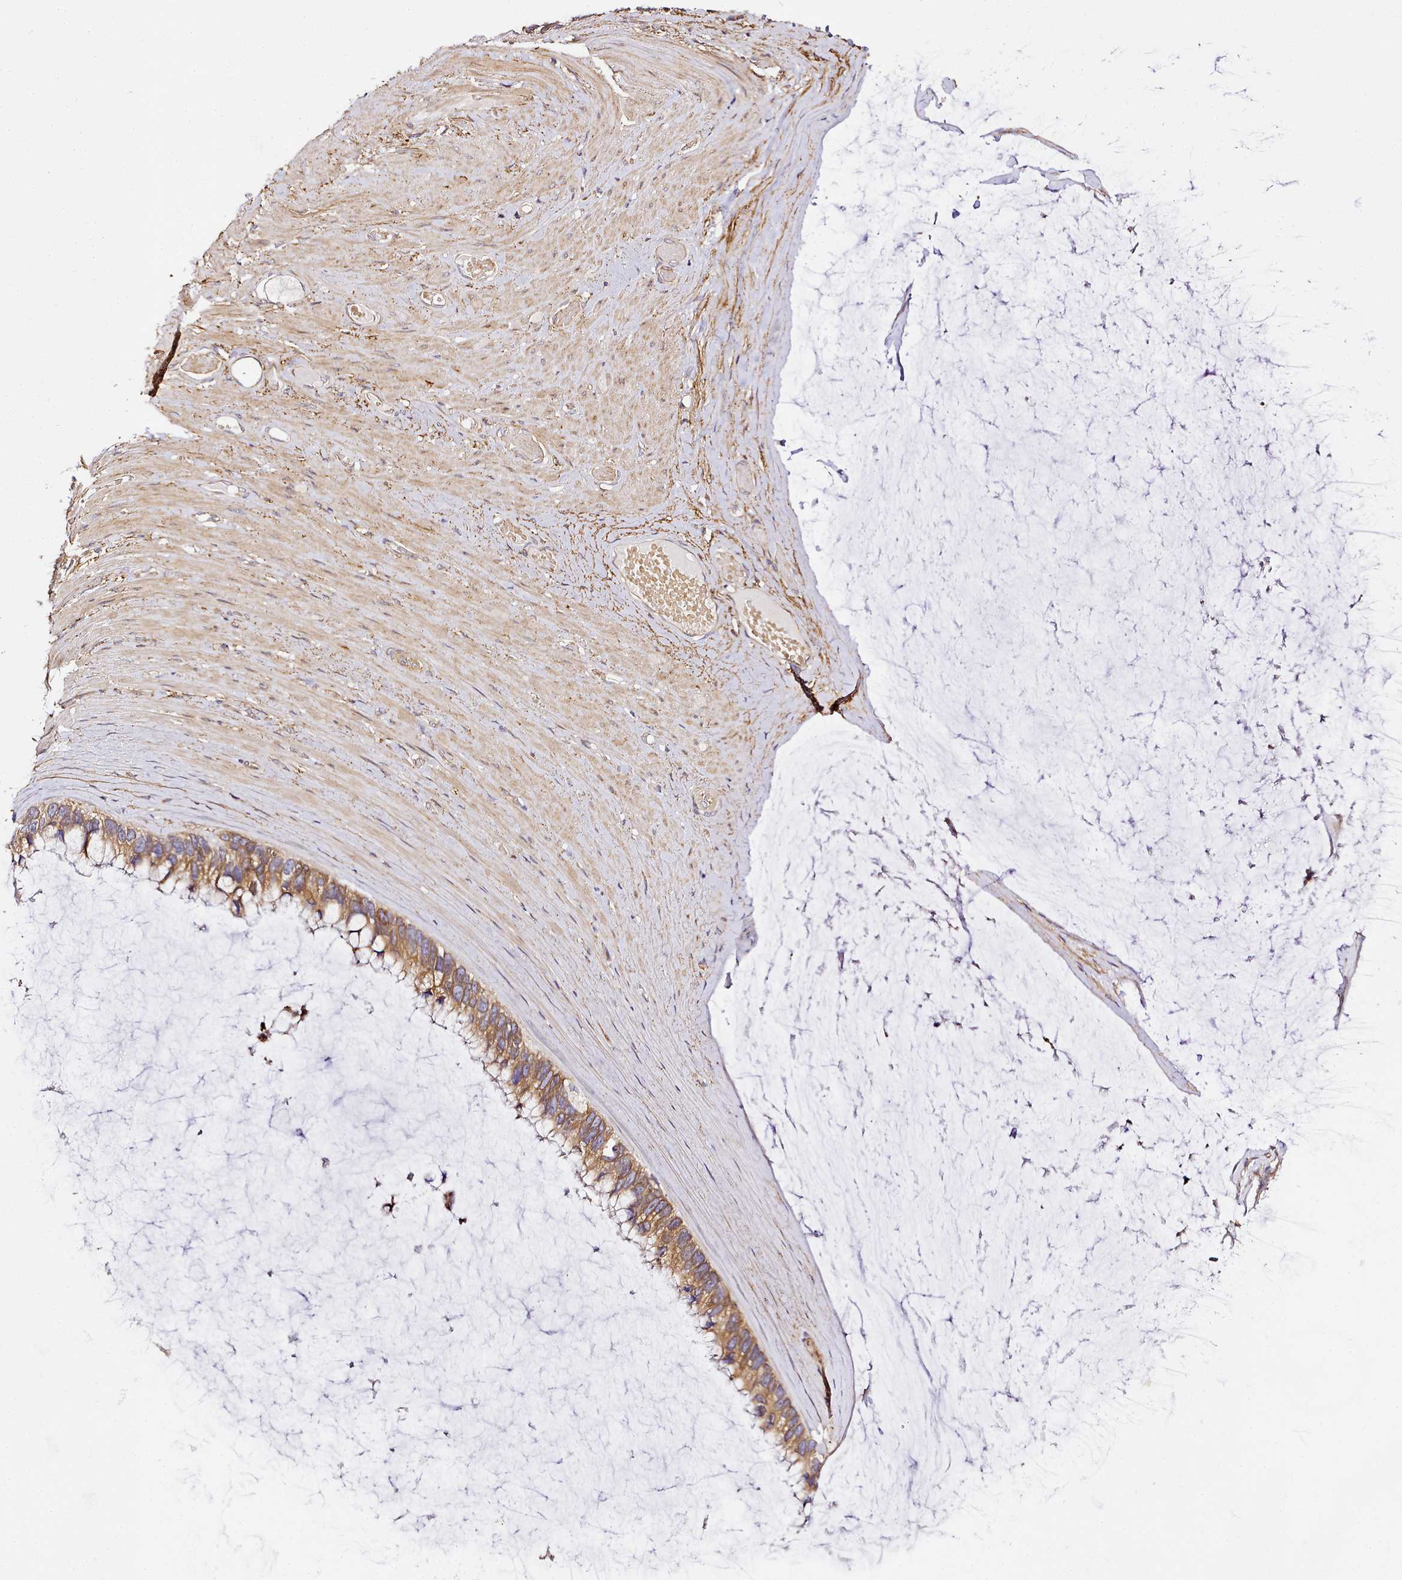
{"staining": {"intensity": "moderate", "quantity": ">75%", "location": "cytoplasmic/membranous"}, "tissue": "ovarian cancer", "cell_type": "Tumor cells", "image_type": "cancer", "snomed": [{"axis": "morphology", "description": "Cystadenocarcinoma, mucinous, NOS"}, {"axis": "topography", "description": "Ovary"}], "caption": "Moderate cytoplasmic/membranous expression is appreciated in approximately >75% of tumor cells in ovarian cancer (mucinous cystadenocarcinoma). Nuclei are stained in blue.", "gene": "NBPF1", "patient": {"sex": "female", "age": 39}}